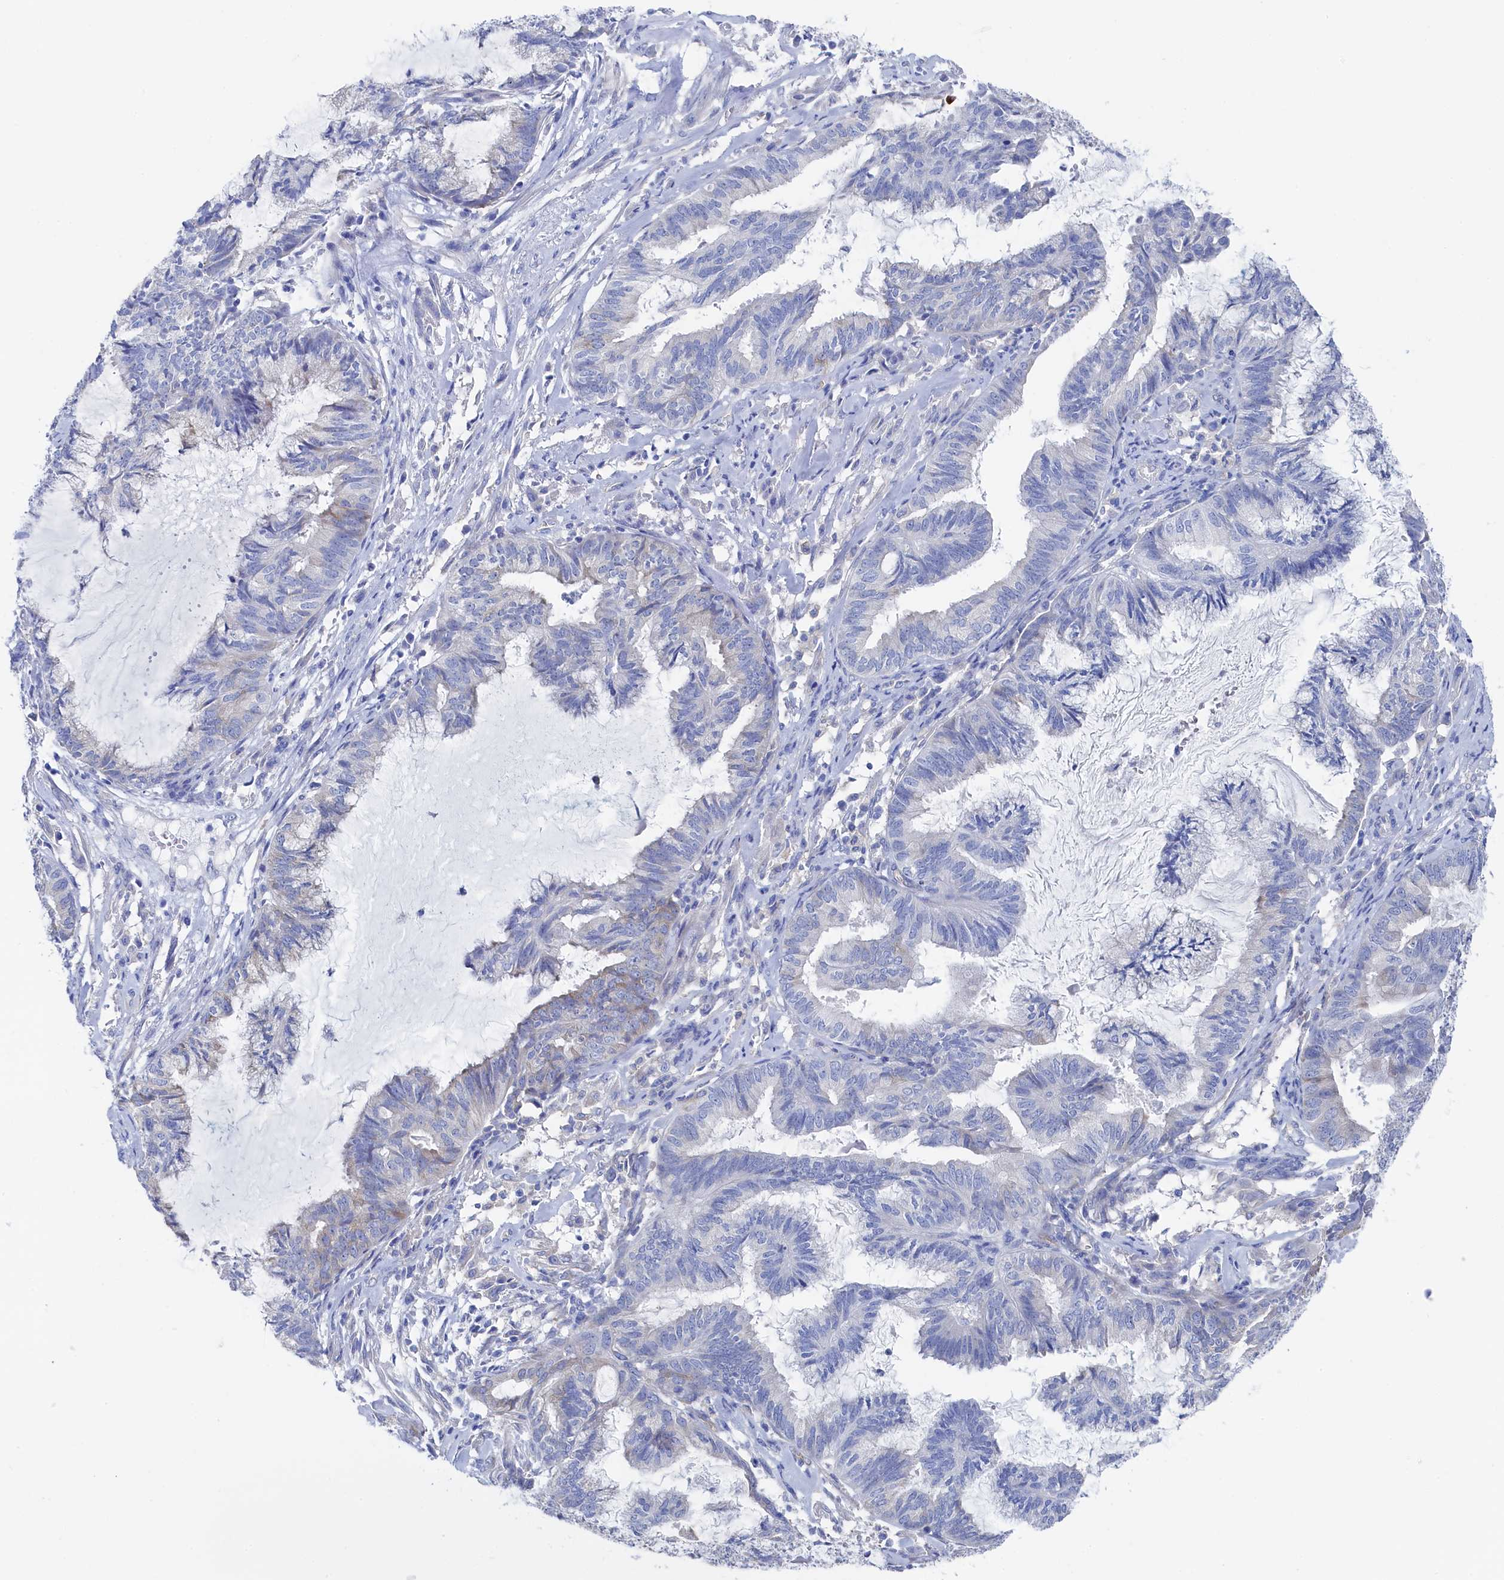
{"staining": {"intensity": "negative", "quantity": "none", "location": "none"}, "tissue": "endometrial cancer", "cell_type": "Tumor cells", "image_type": "cancer", "snomed": [{"axis": "morphology", "description": "Adenocarcinoma, NOS"}, {"axis": "topography", "description": "Endometrium"}], "caption": "High magnification brightfield microscopy of endometrial cancer stained with DAB (brown) and counterstained with hematoxylin (blue): tumor cells show no significant staining.", "gene": "TMOD2", "patient": {"sex": "female", "age": 86}}